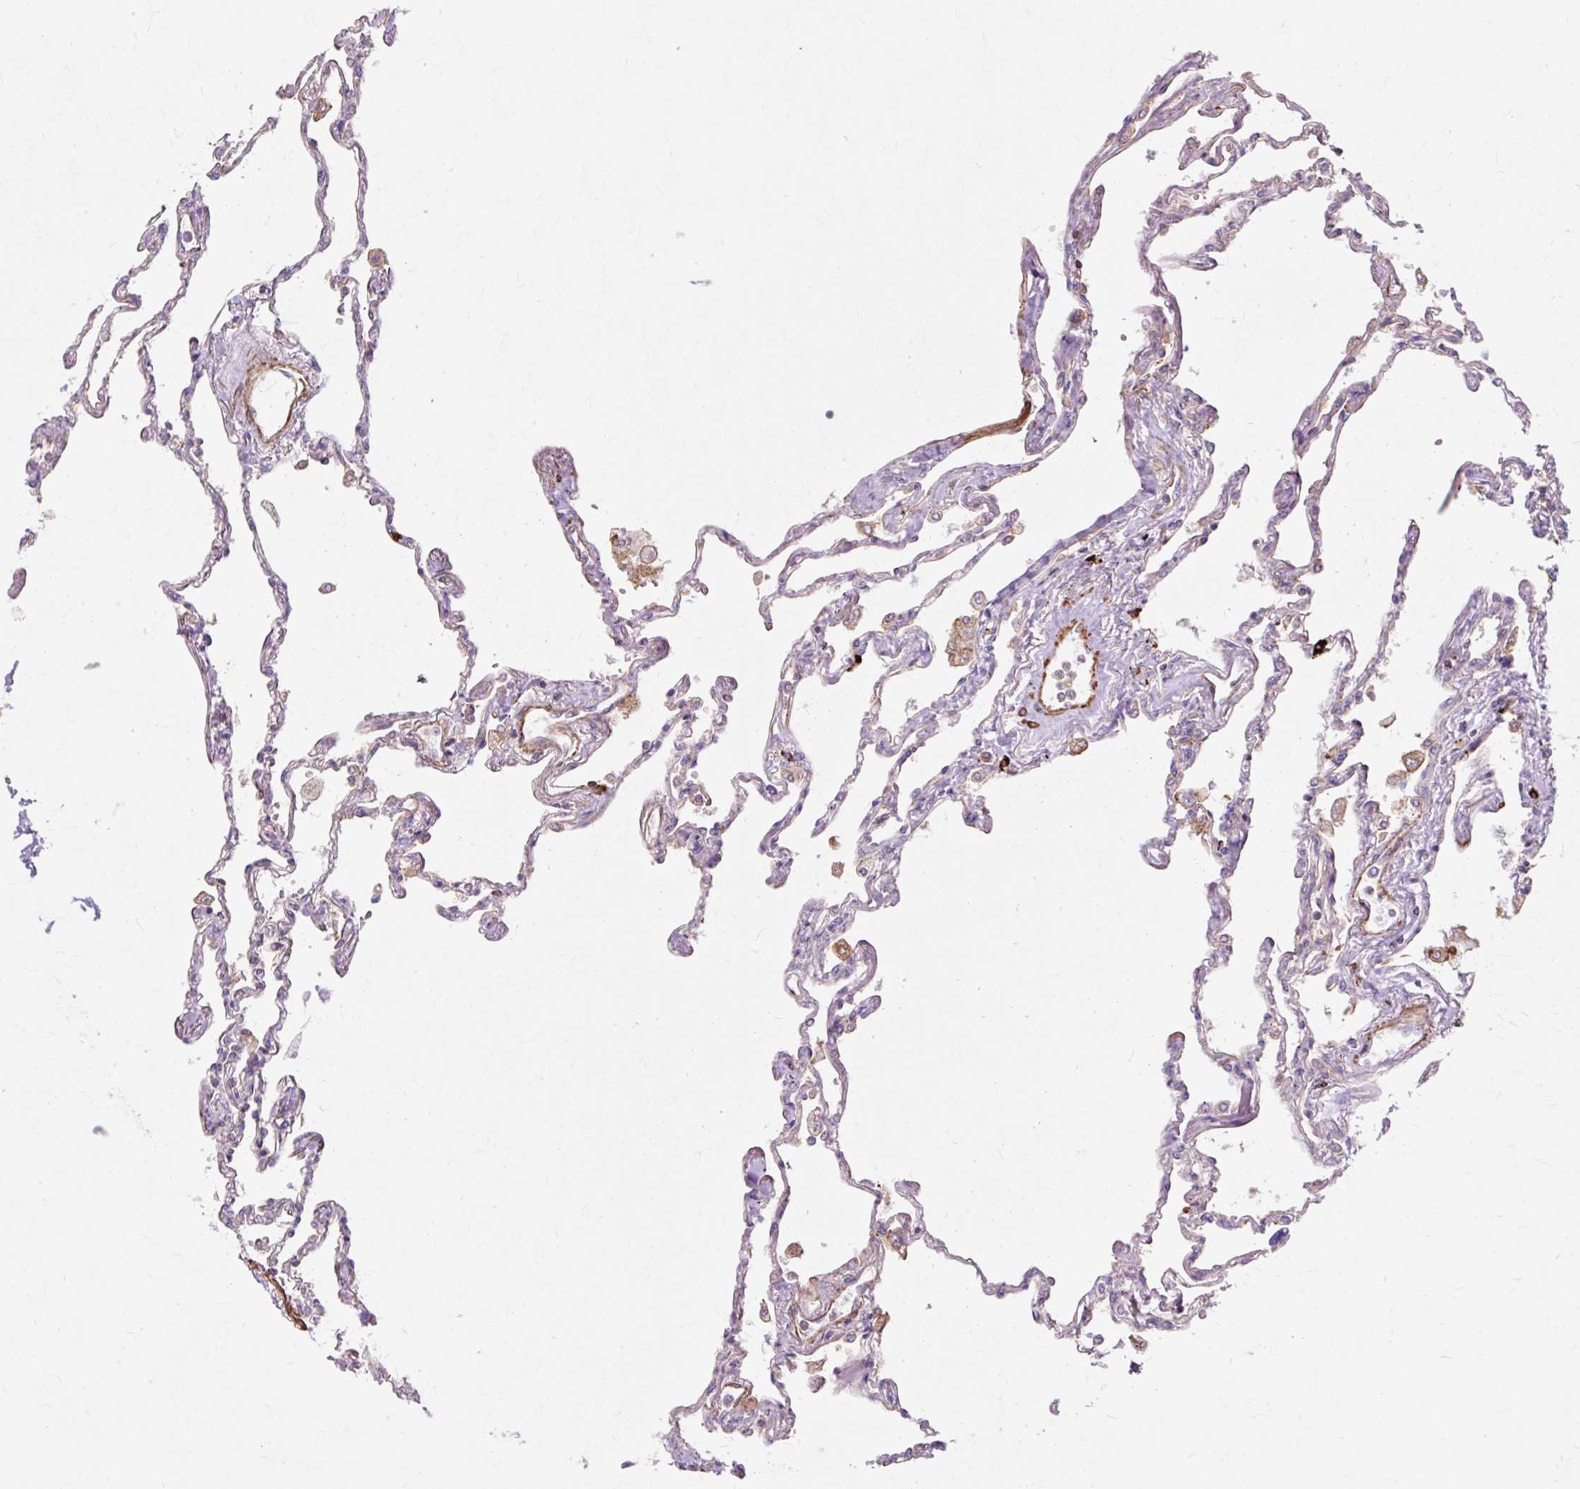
{"staining": {"intensity": "moderate", "quantity": "25%-75%", "location": "cytoplasmic/membranous"}, "tissue": "lung", "cell_type": "Alveolar cells", "image_type": "normal", "snomed": [{"axis": "morphology", "description": "Normal tissue, NOS"}, {"axis": "topography", "description": "Lung"}], "caption": "Alveolar cells display medium levels of moderate cytoplasmic/membranous positivity in about 25%-75% of cells in unremarkable lung. (brown staining indicates protein expression, while blue staining denotes nuclei).", "gene": "TBC1D2B", "patient": {"sex": "female", "age": 67}}